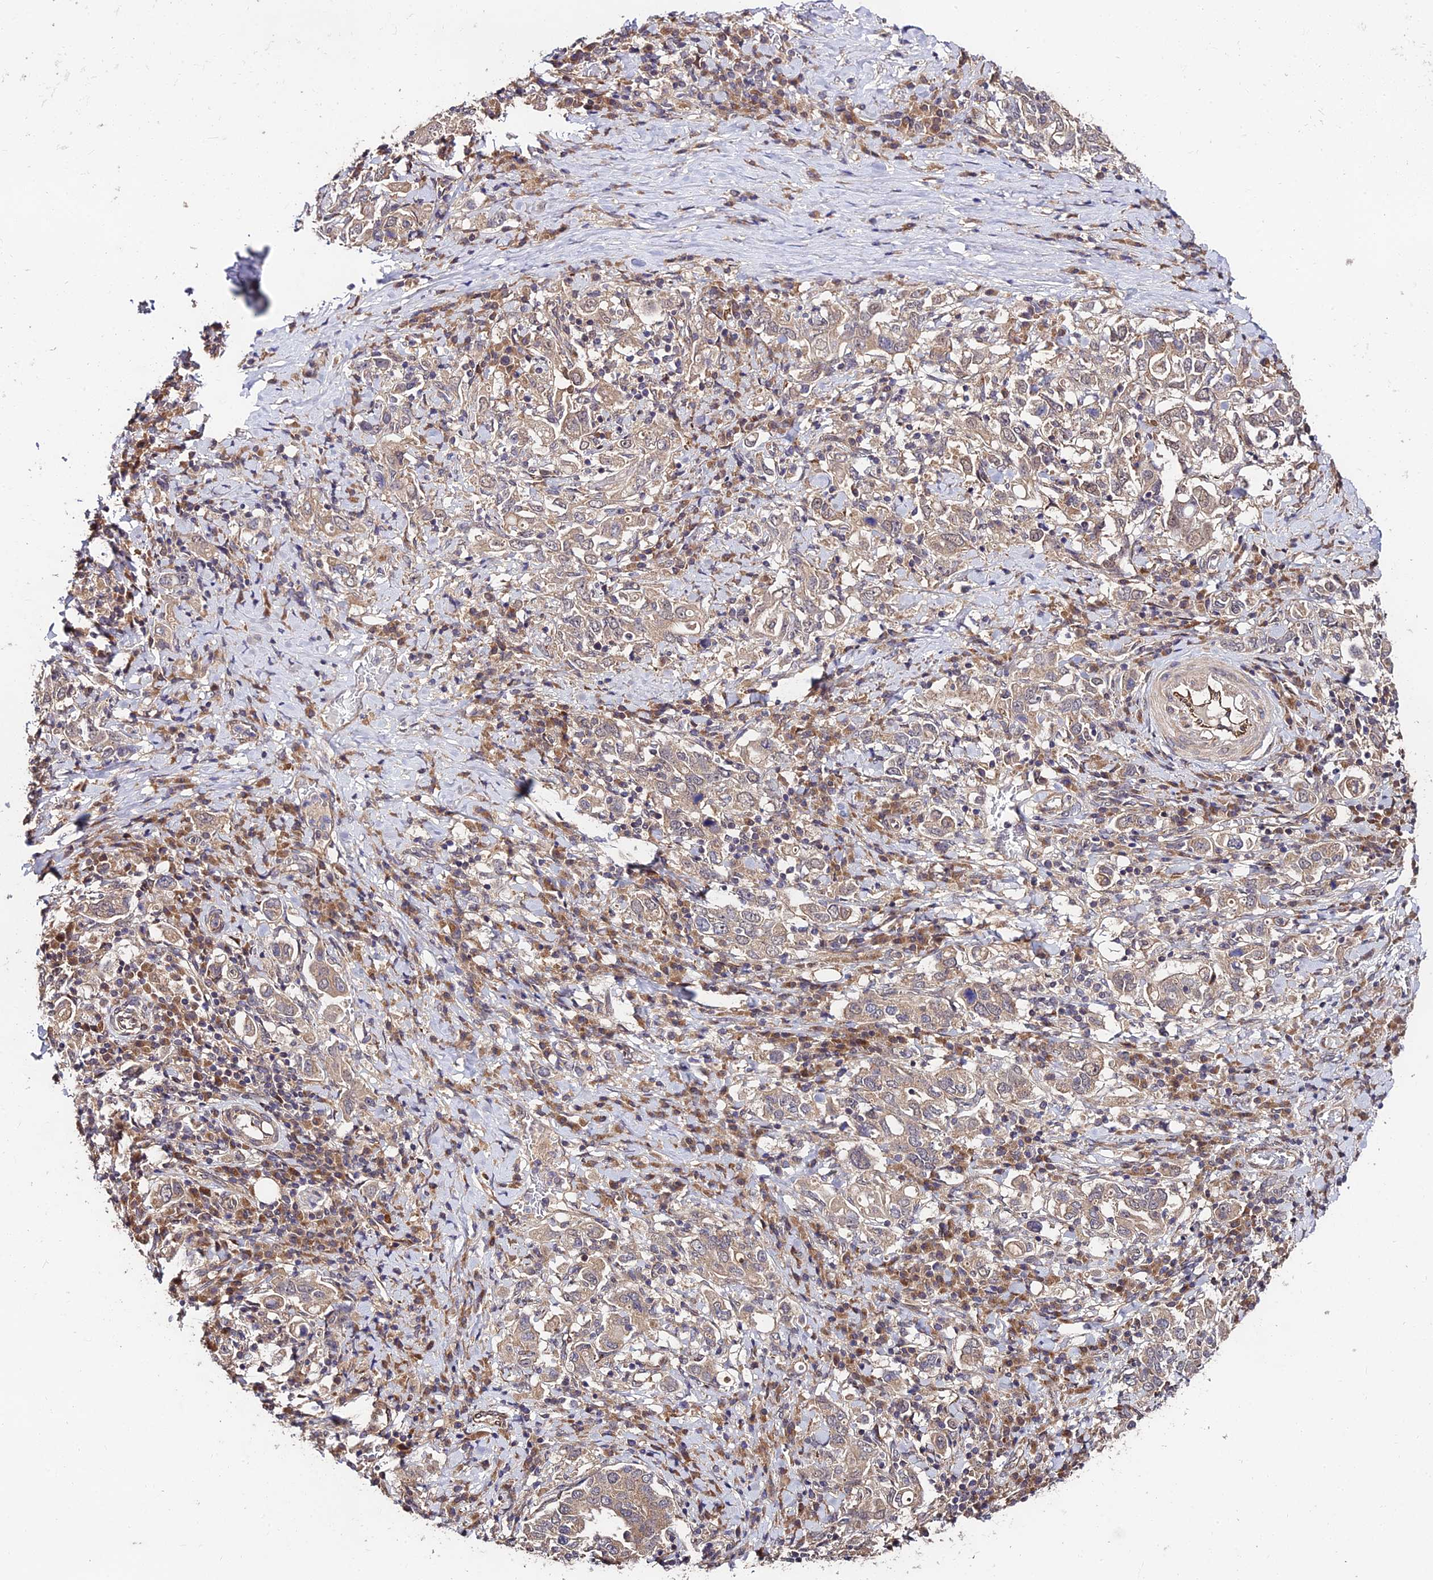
{"staining": {"intensity": "moderate", "quantity": "<25%", "location": "cytoplasmic/membranous"}, "tissue": "stomach cancer", "cell_type": "Tumor cells", "image_type": "cancer", "snomed": [{"axis": "morphology", "description": "Adenocarcinoma, NOS"}, {"axis": "topography", "description": "Stomach, upper"}, {"axis": "topography", "description": "Stomach"}], "caption": "Stomach cancer was stained to show a protein in brown. There is low levels of moderate cytoplasmic/membranous expression in about <25% of tumor cells.", "gene": "MKKS", "patient": {"sex": "male", "age": 62}}